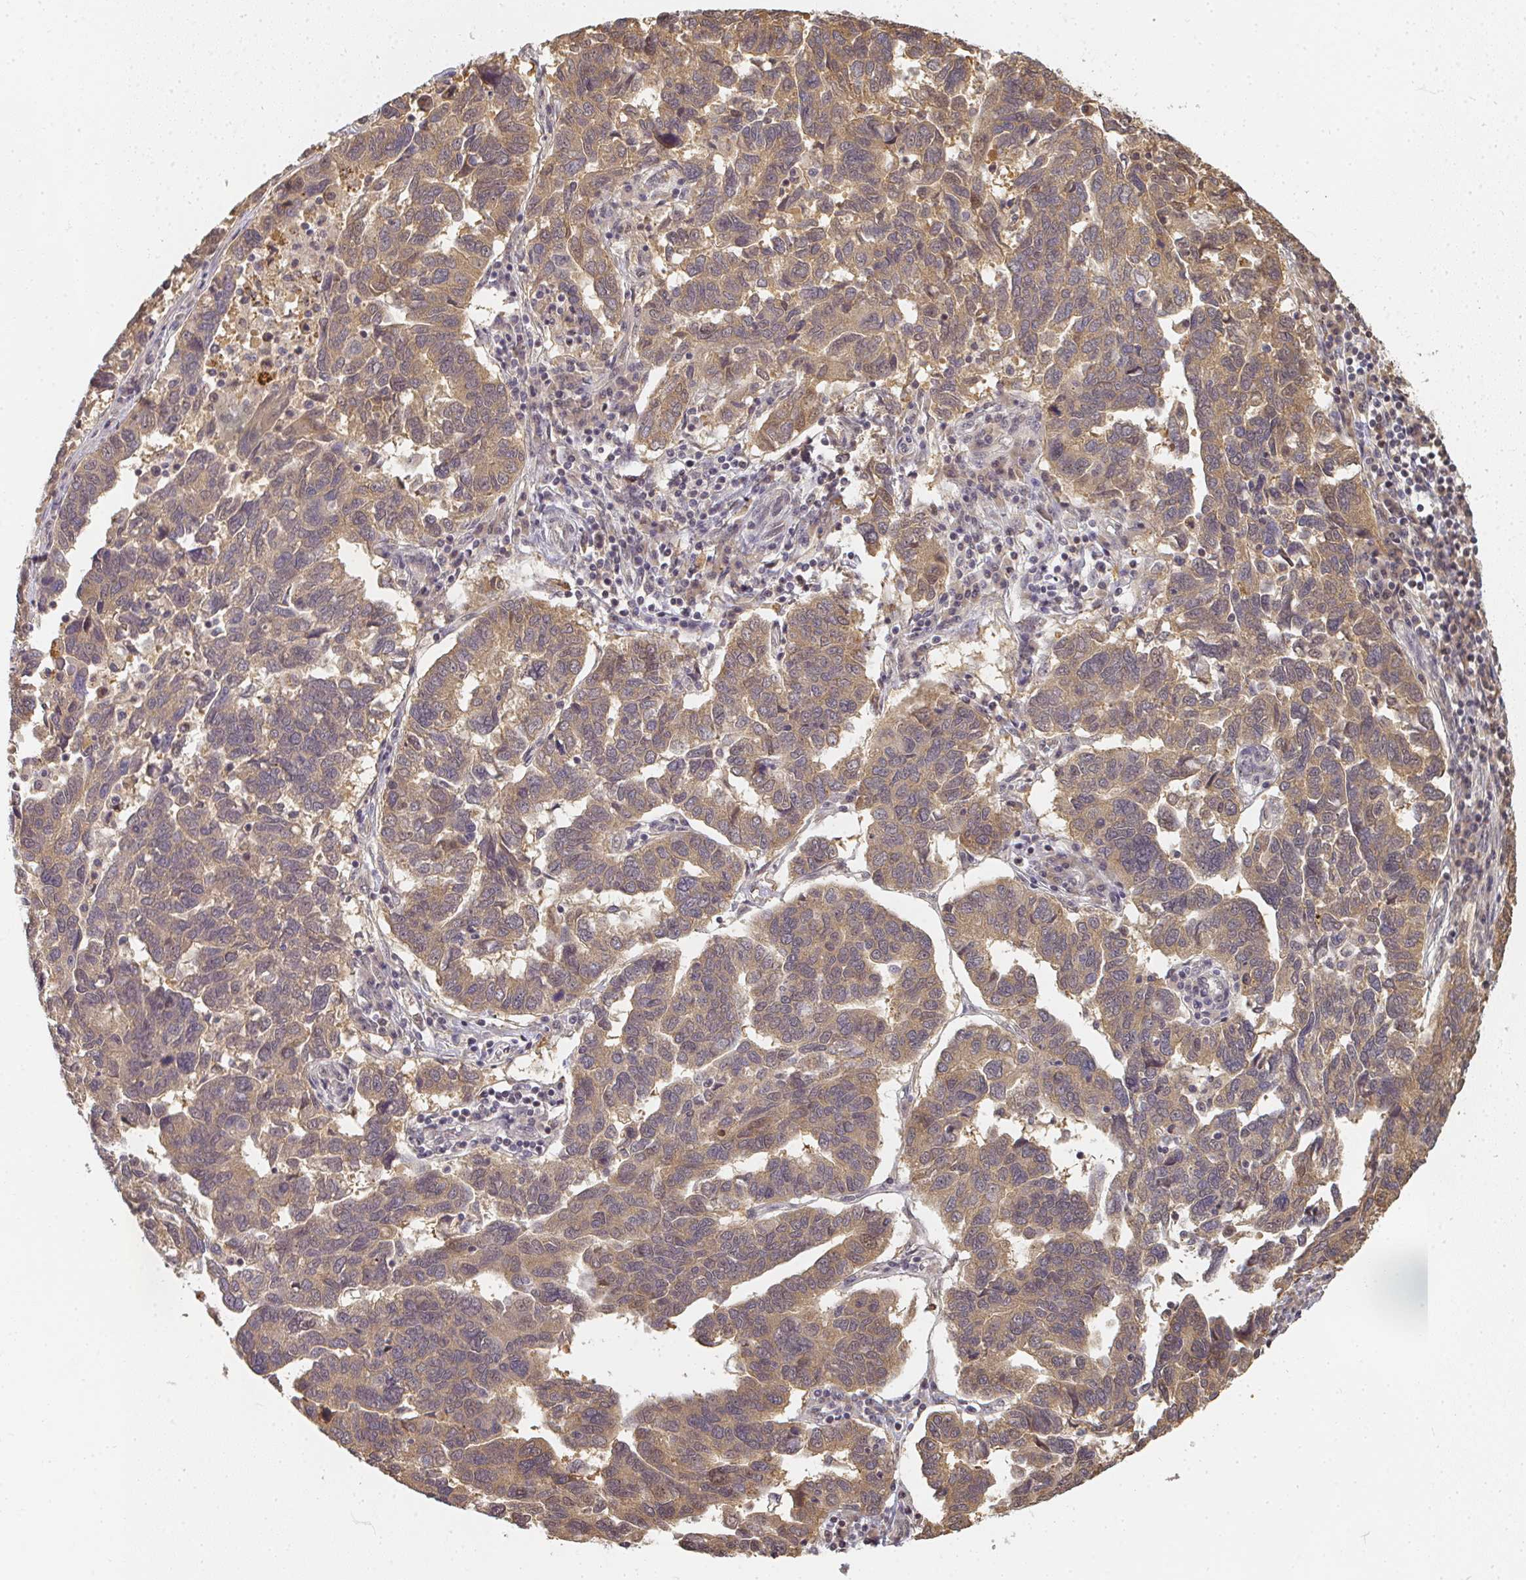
{"staining": {"intensity": "weak", "quantity": ">75%", "location": "cytoplasmic/membranous"}, "tissue": "ovarian cancer", "cell_type": "Tumor cells", "image_type": "cancer", "snomed": [{"axis": "morphology", "description": "Cystadenocarcinoma, serous, NOS"}, {"axis": "topography", "description": "Ovary"}], "caption": "Weak cytoplasmic/membranous positivity for a protein is identified in about >75% of tumor cells of ovarian cancer (serous cystadenocarcinoma) using IHC.", "gene": "SLC35B3", "patient": {"sex": "female", "age": 64}}